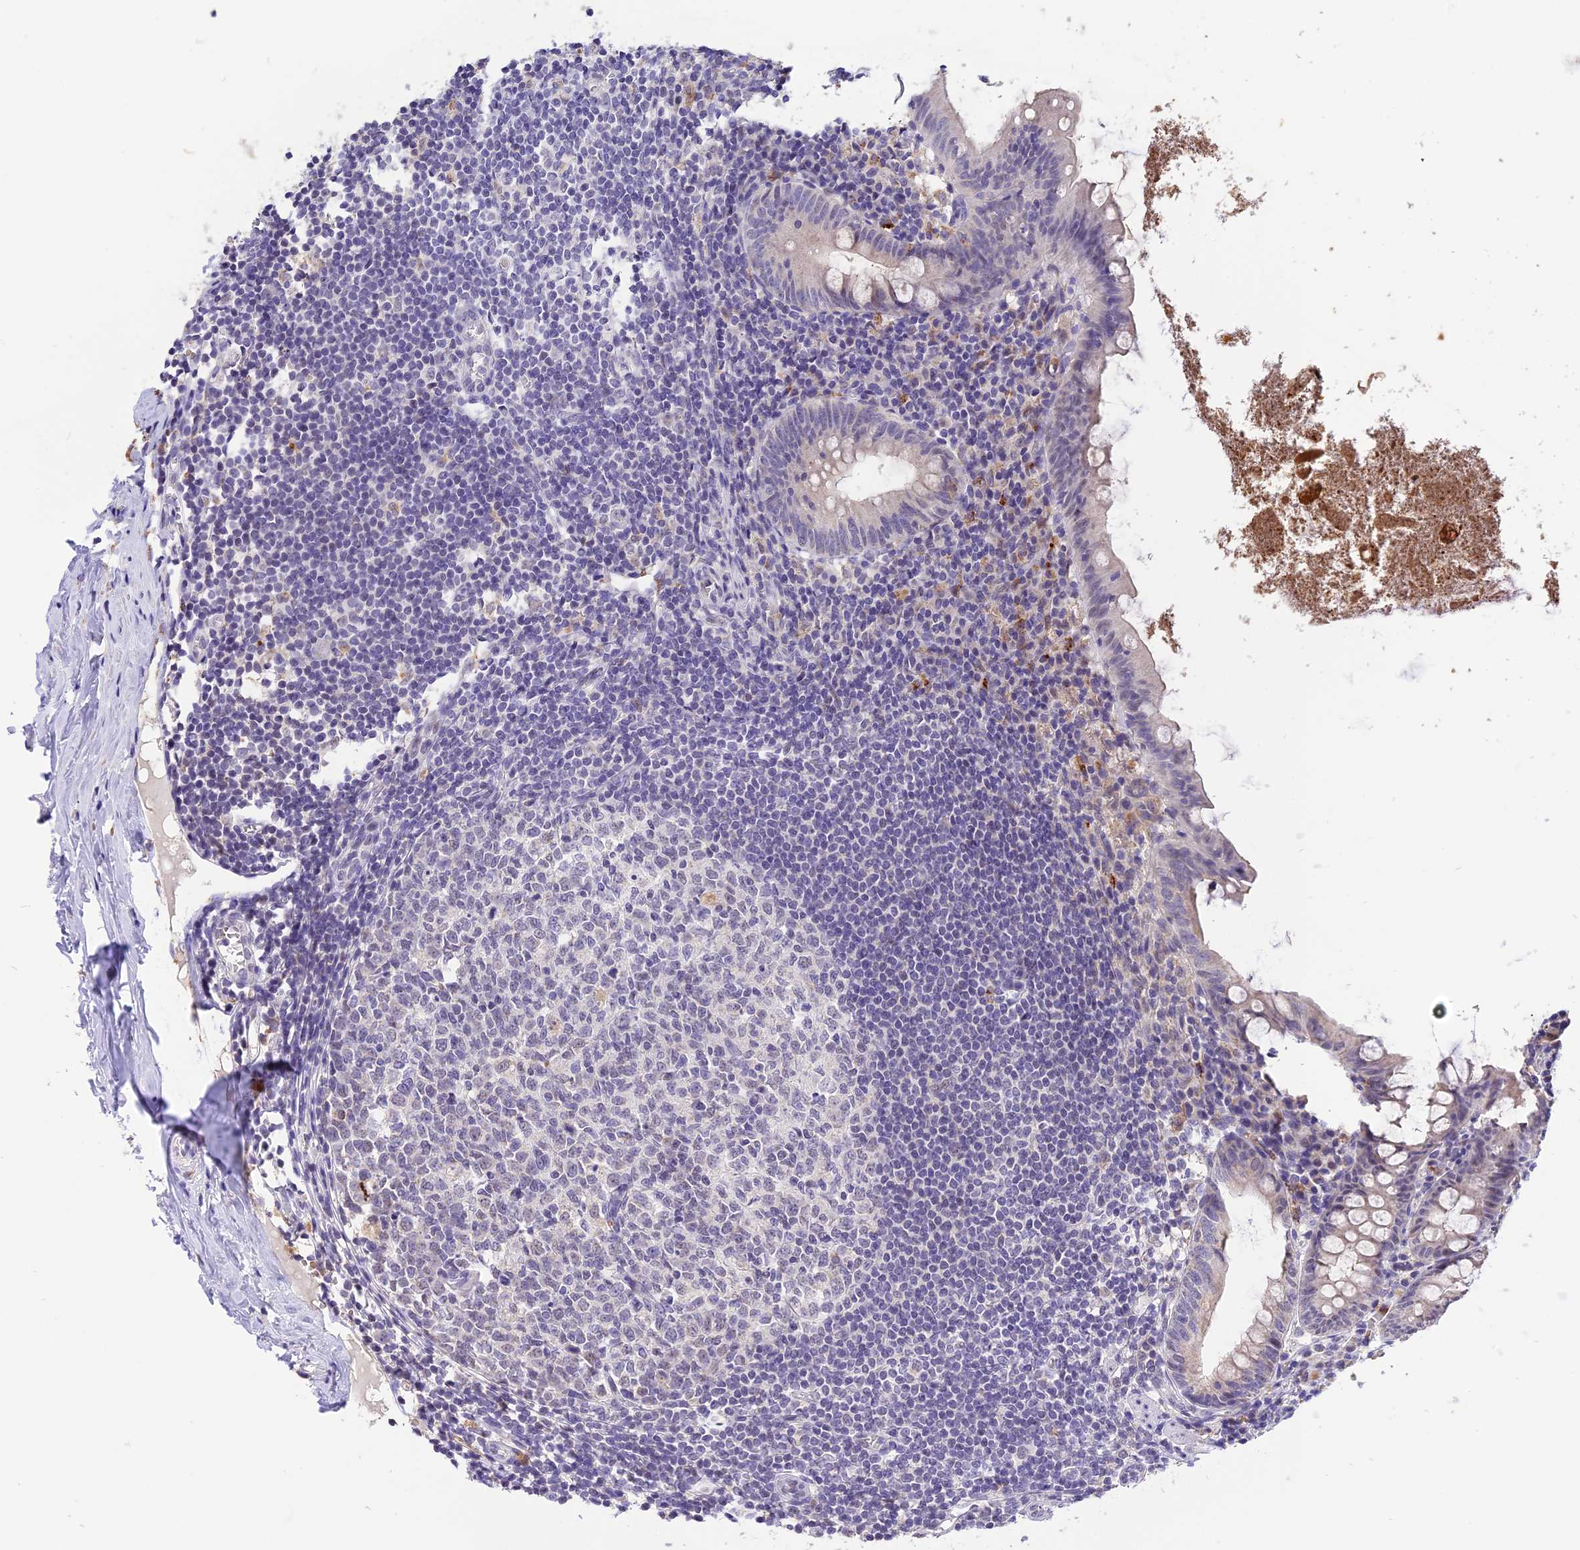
{"staining": {"intensity": "negative", "quantity": "none", "location": "none"}, "tissue": "appendix", "cell_type": "Glandular cells", "image_type": "normal", "snomed": [{"axis": "morphology", "description": "Normal tissue, NOS"}, {"axis": "topography", "description": "Appendix"}], "caption": "An image of human appendix is negative for staining in glandular cells. (DAB IHC with hematoxylin counter stain).", "gene": "AHSP", "patient": {"sex": "female", "age": 51}}